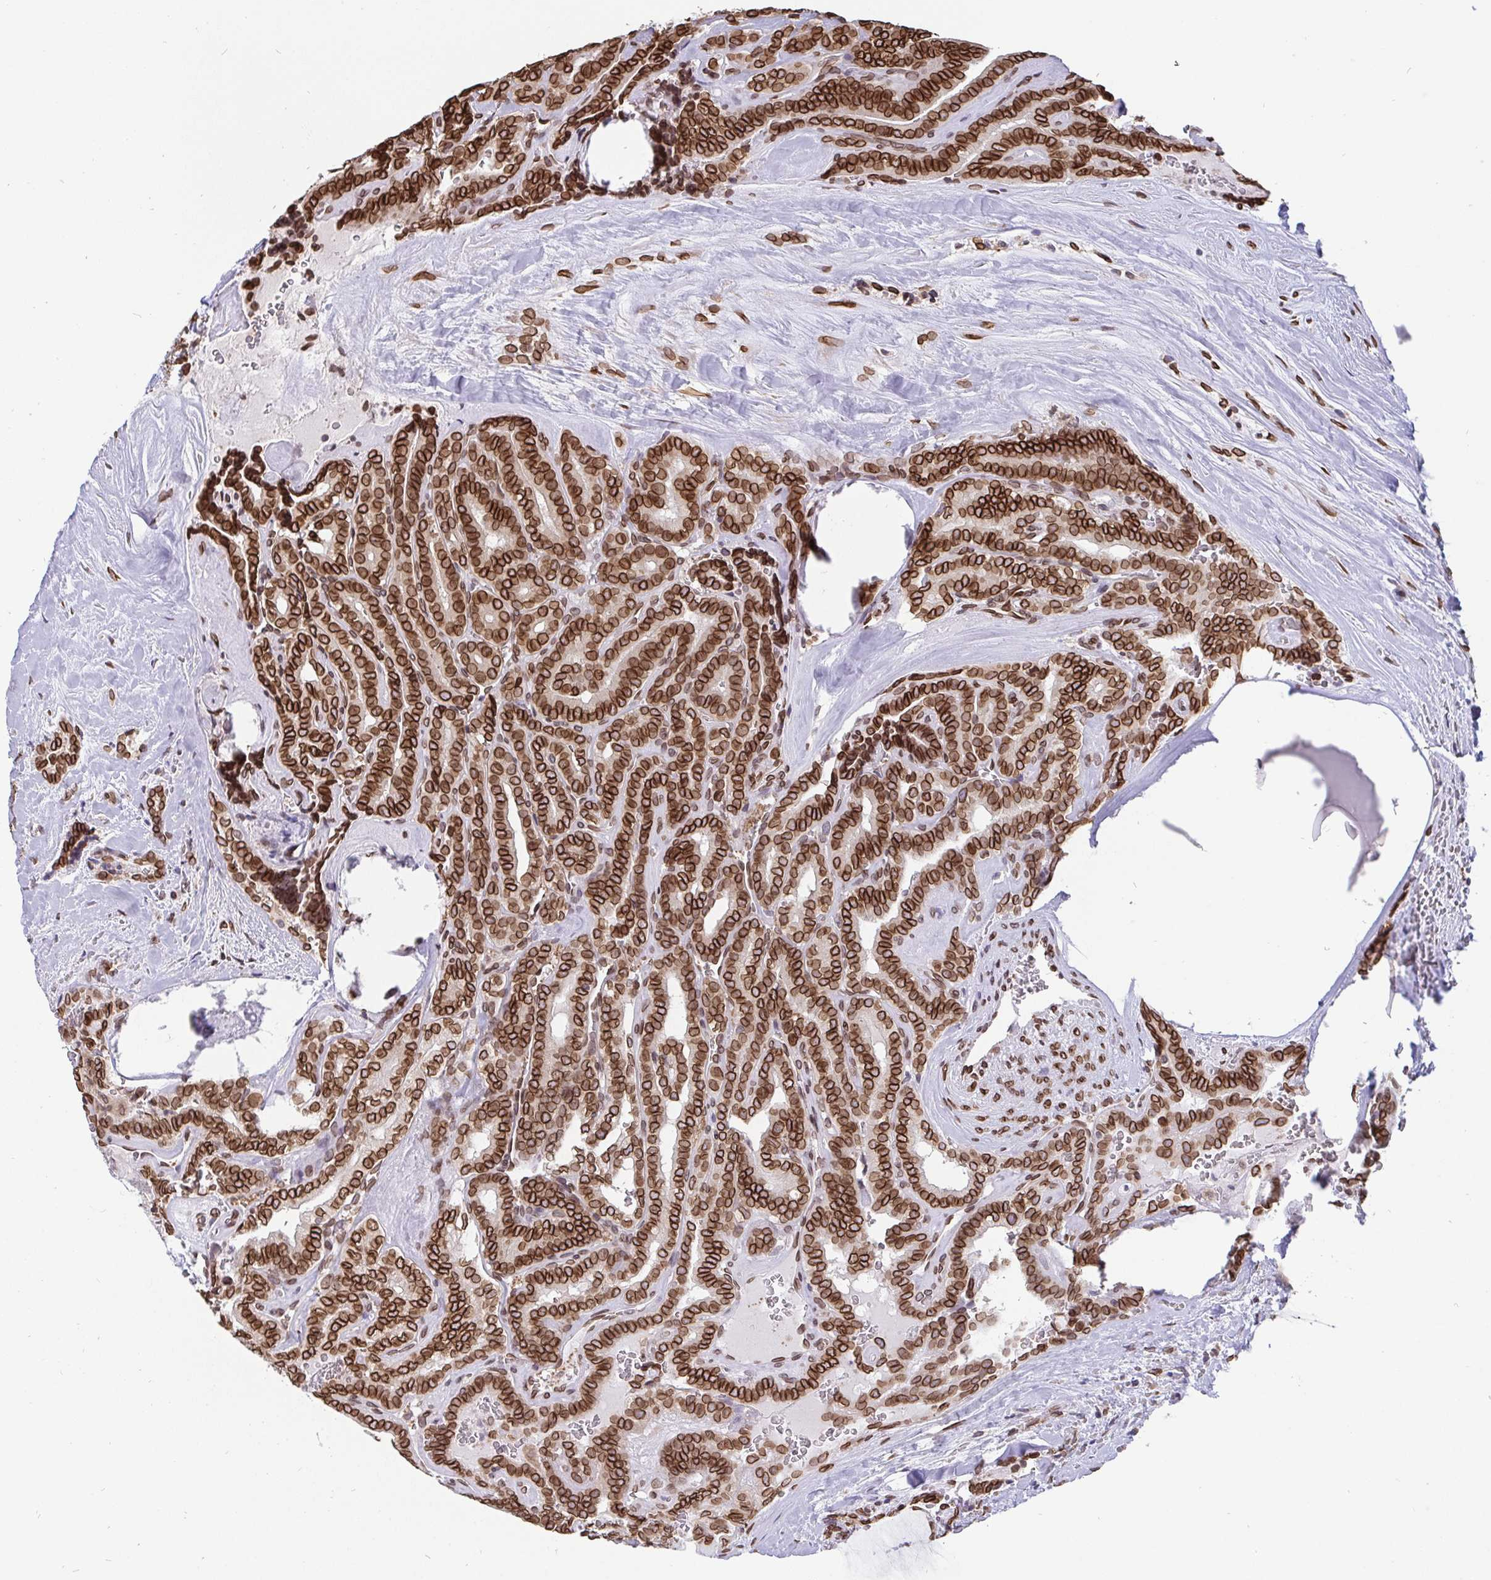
{"staining": {"intensity": "strong", "quantity": ">75%", "location": "cytoplasmic/membranous,nuclear"}, "tissue": "thyroid cancer", "cell_type": "Tumor cells", "image_type": "cancer", "snomed": [{"axis": "morphology", "description": "Papillary adenocarcinoma, NOS"}, {"axis": "topography", "description": "Thyroid gland"}], "caption": "Strong cytoplasmic/membranous and nuclear protein staining is present in about >75% of tumor cells in thyroid cancer (papillary adenocarcinoma).", "gene": "EMD", "patient": {"sex": "female", "age": 21}}